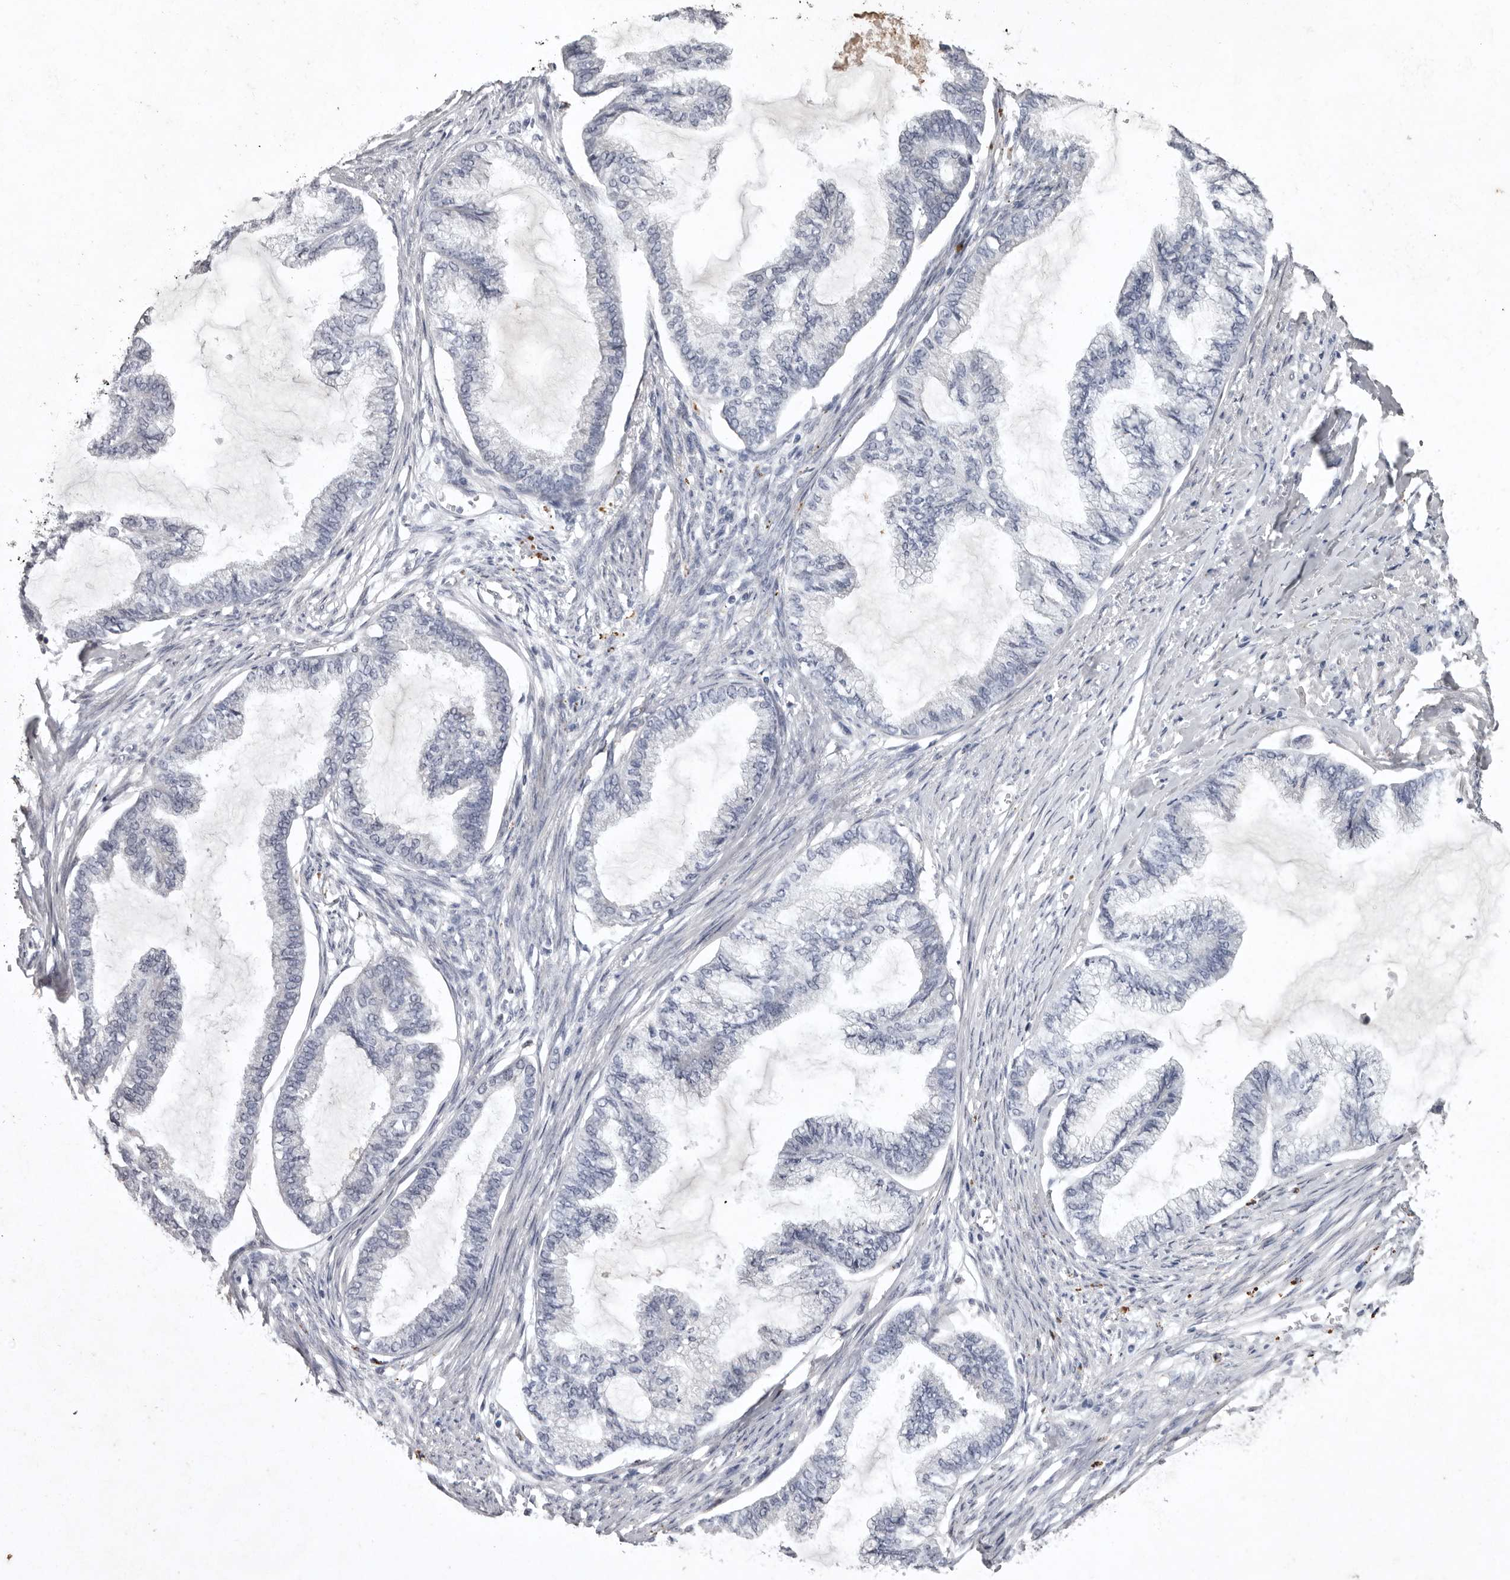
{"staining": {"intensity": "negative", "quantity": "none", "location": "none"}, "tissue": "endometrial cancer", "cell_type": "Tumor cells", "image_type": "cancer", "snomed": [{"axis": "morphology", "description": "Adenocarcinoma, NOS"}, {"axis": "topography", "description": "Endometrium"}], "caption": "The micrograph exhibits no significant staining in tumor cells of adenocarcinoma (endometrial).", "gene": "NKAIN4", "patient": {"sex": "female", "age": 86}}